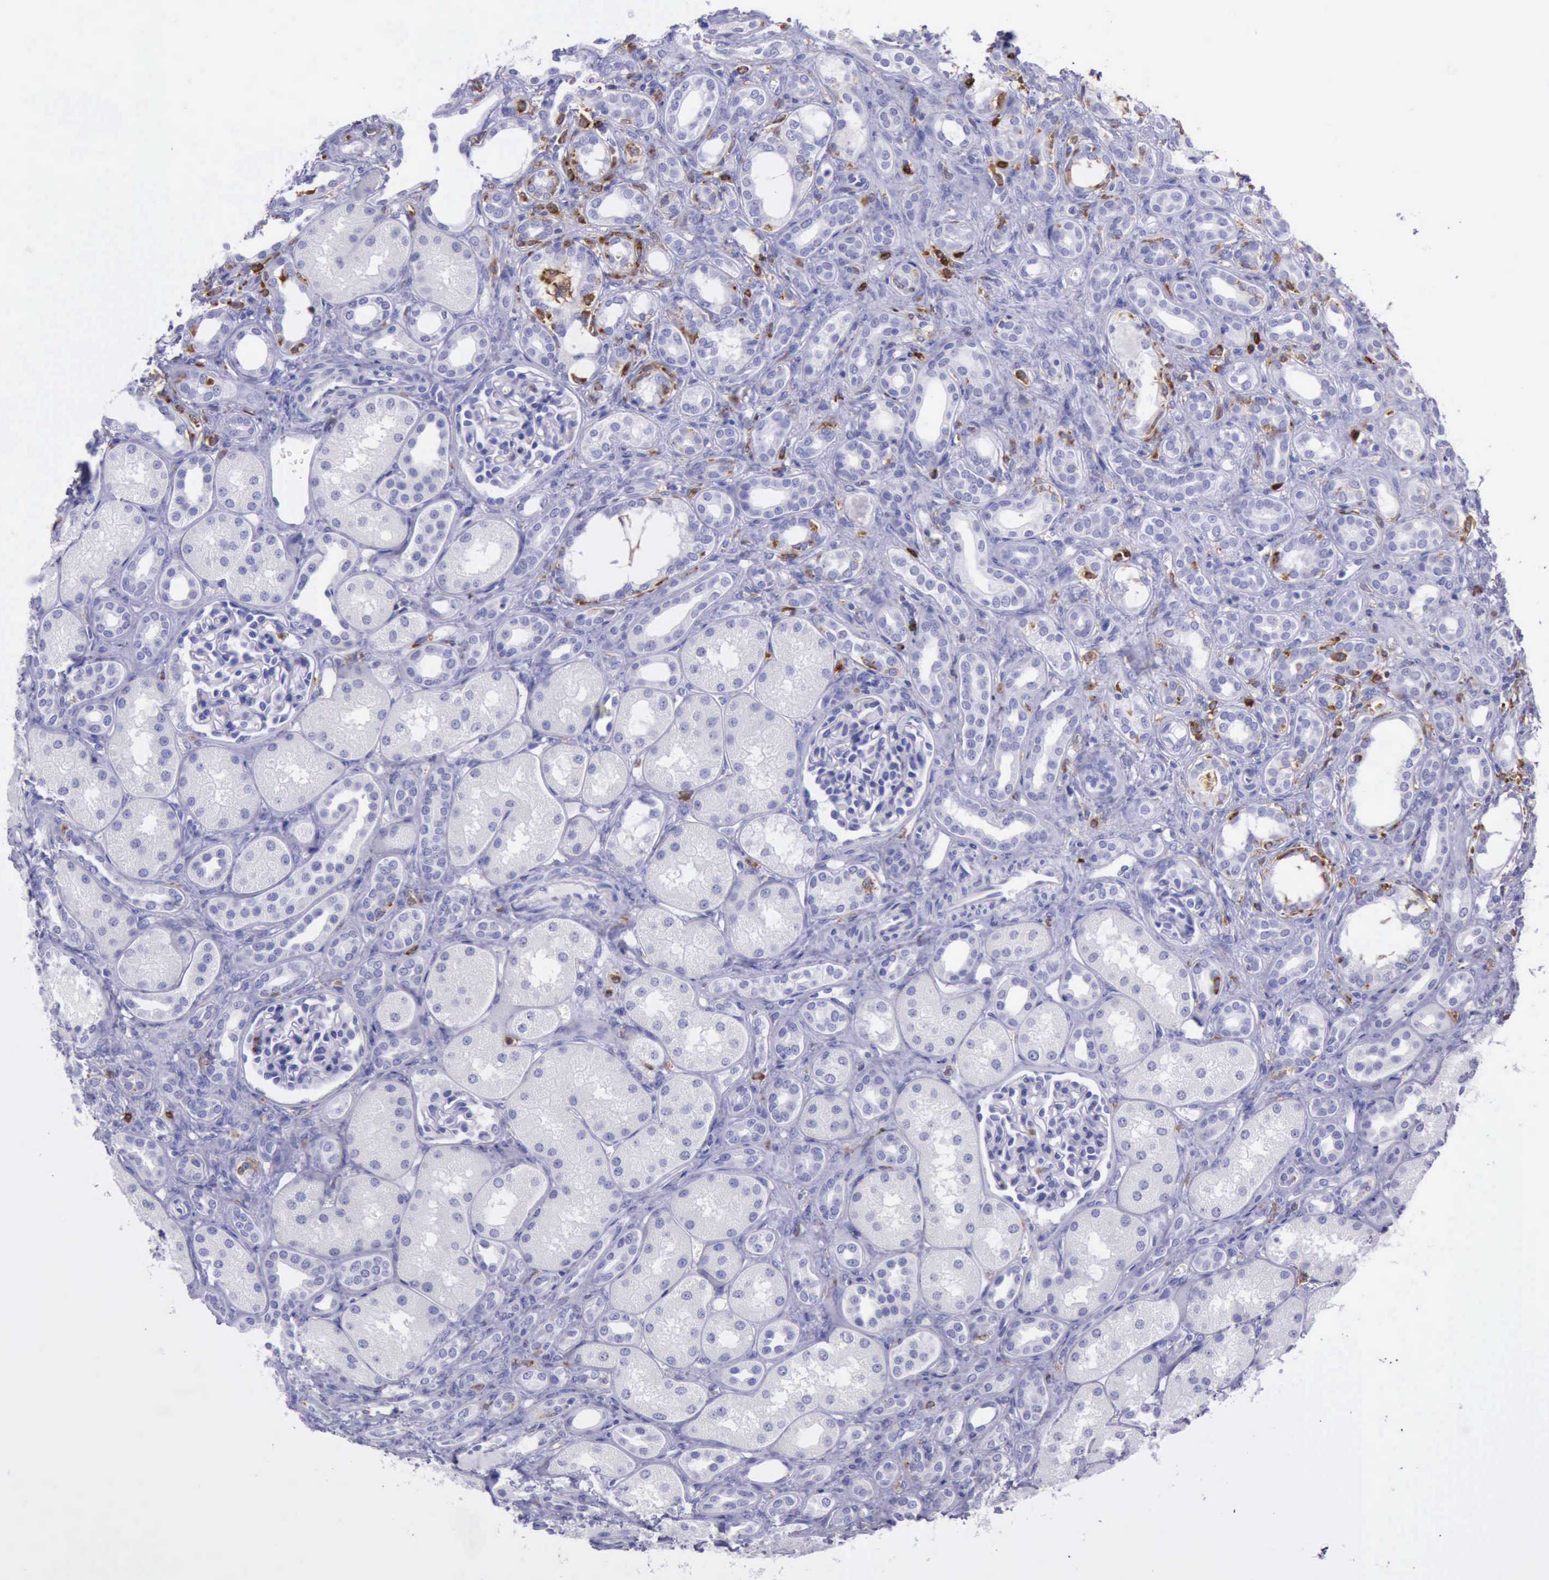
{"staining": {"intensity": "negative", "quantity": "none", "location": "none"}, "tissue": "kidney", "cell_type": "Cells in glomeruli", "image_type": "normal", "snomed": [{"axis": "morphology", "description": "Normal tissue, NOS"}, {"axis": "topography", "description": "Kidney"}], "caption": "This histopathology image is of benign kidney stained with IHC to label a protein in brown with the nuclei are counter-stained blue. There is no expression in cells in glomeruli. (DAB (3,3'-diaminobenzidine) IHC visualized using brightfield microscopy, high magnification).", "gene": "BTK", "patient": {"sex": "male", "age": 7}}